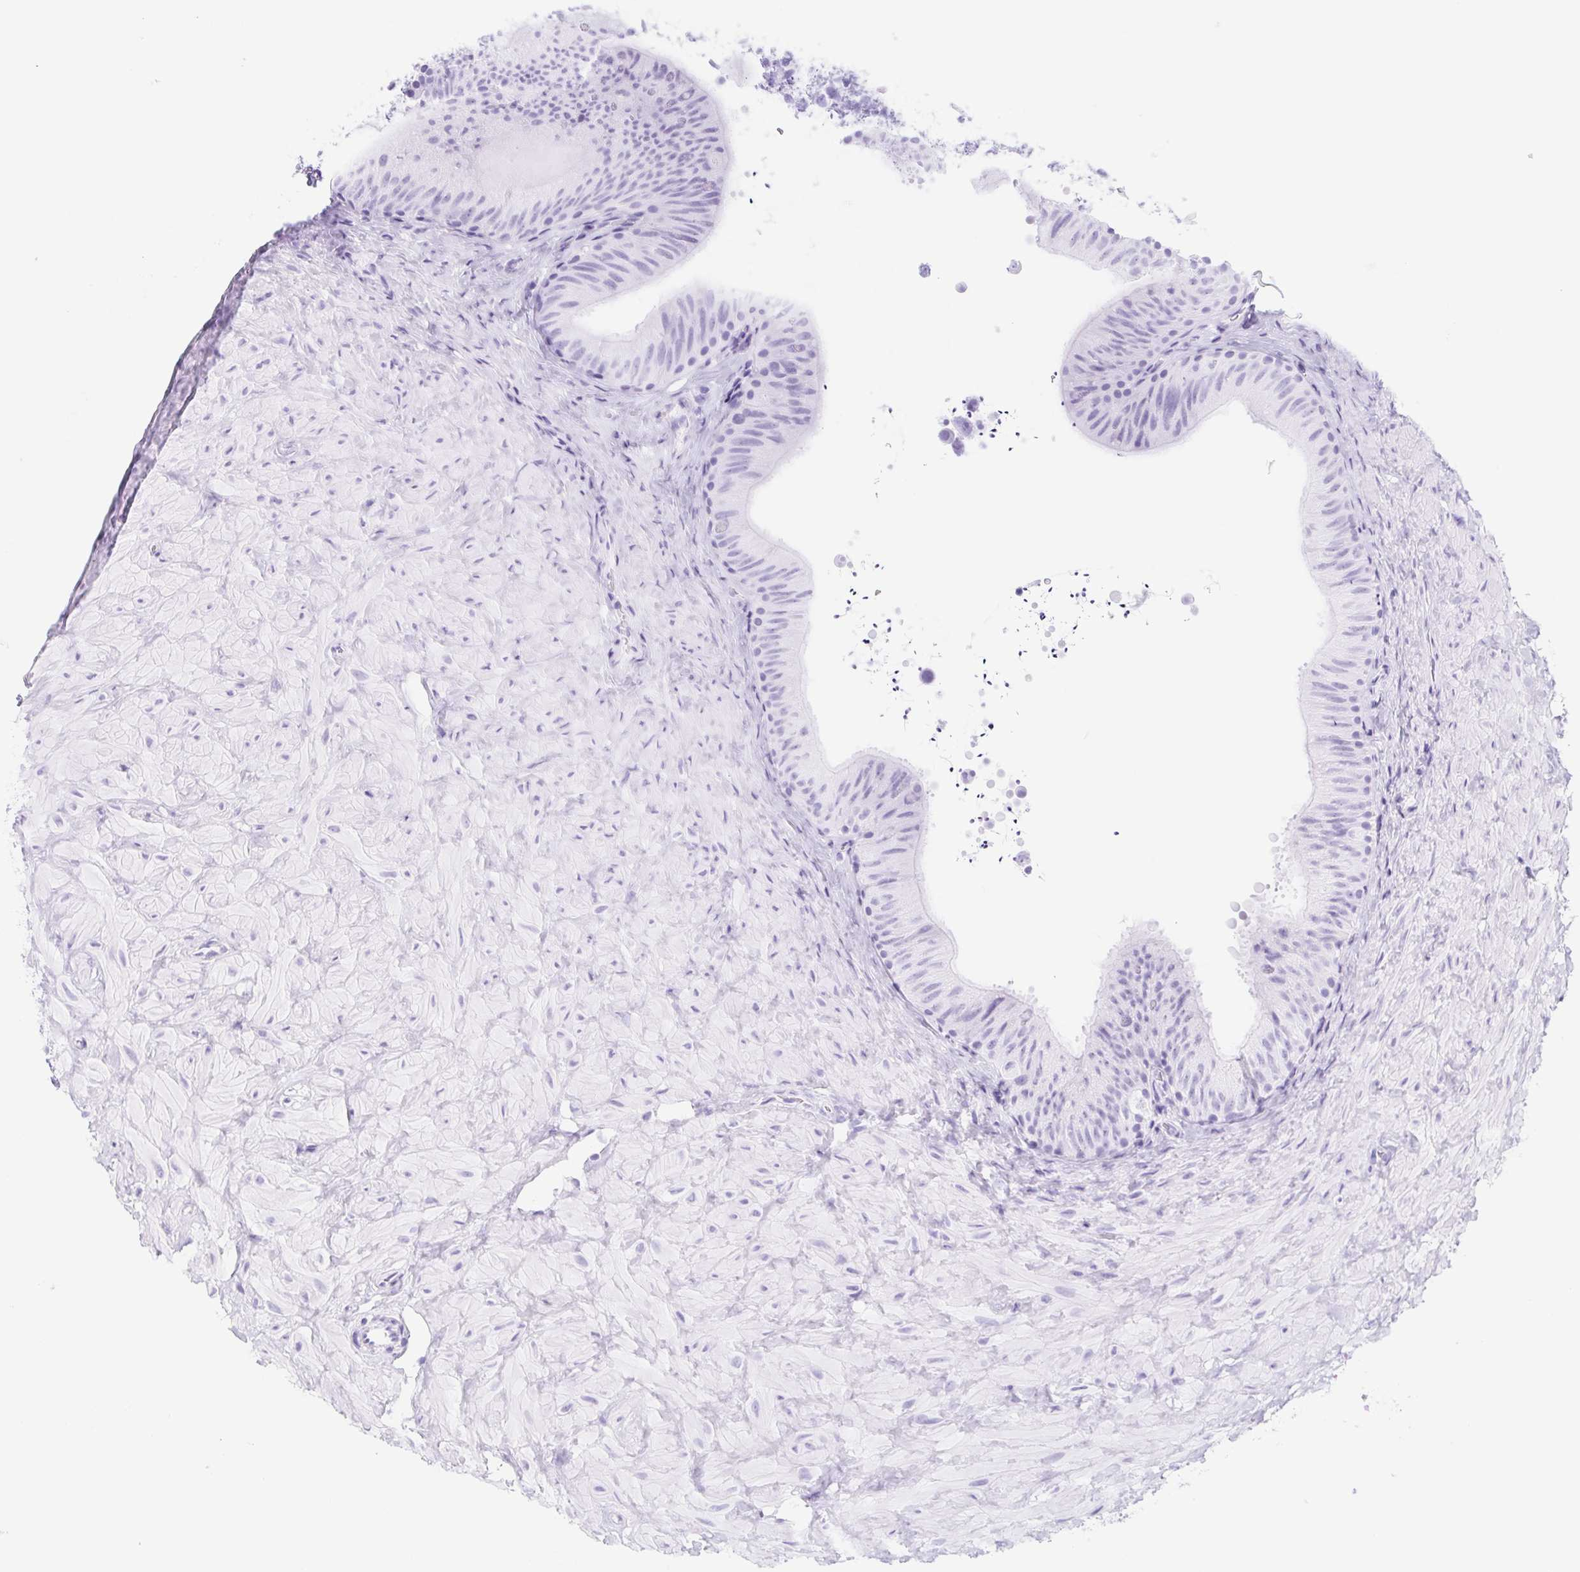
{"staining": {"intensity": "negative", "quantity": "none", "location": "none"}, "tissue": "epididymis", "cell_type": "Glandular cells", "image_type": "normal", "snomed": [{"axis": "morphology", "description": "Normal tissue, NOS"}, {"axis": "topography", "description": "Epididymis, spermatic cord, NOS"}, {"axis": "topography", "description": "Epididymis"}], "caption": "Epididymis was stained to show a protein in brown. There is no significant positivity in glandular cells. (DAB immunohistochemistry (IHC) visualized using brightfield microscopy, high magnification).", "gene": "CYP21A2", "patient": {"sex": "male", "age": 31}}